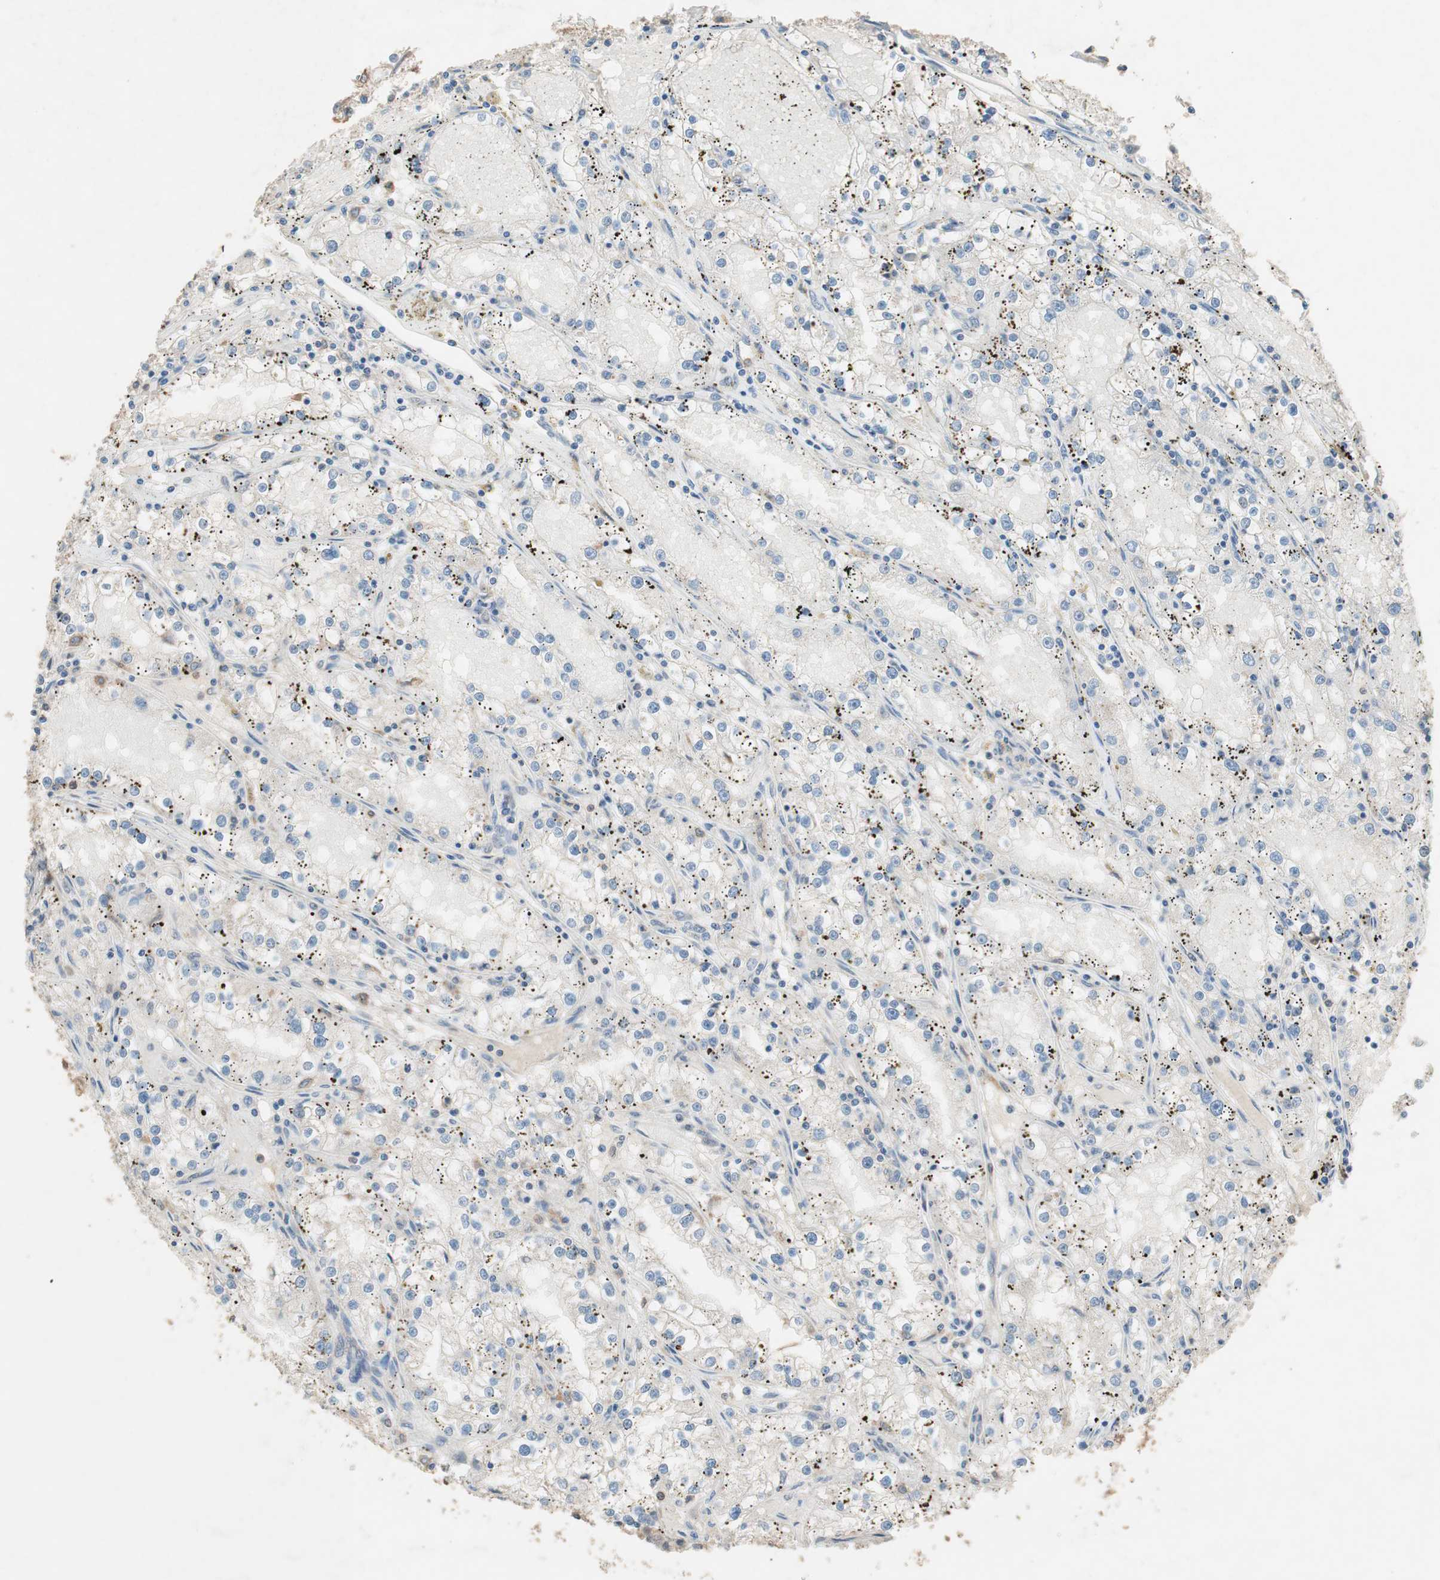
{"staining": {"intensity": "weak", "quantity": "<25%", "location": "cytoplasmic/membranous"}, "tissue": "renal cancer", "cell_type": "Tumor cells", "image_type": "cancer", "snomed": [{"axis": "morphology", "description": "Adenocarcinoma, NOS"}, {"axis": "topography", "description": "Kidney"}], "caption": "A histopathology image of adenocarcinoma (renal) stained for a protein shows no brown staining in tumor cells.", "gene": "GART", "patient": {"sex": "male", "age": 56}}